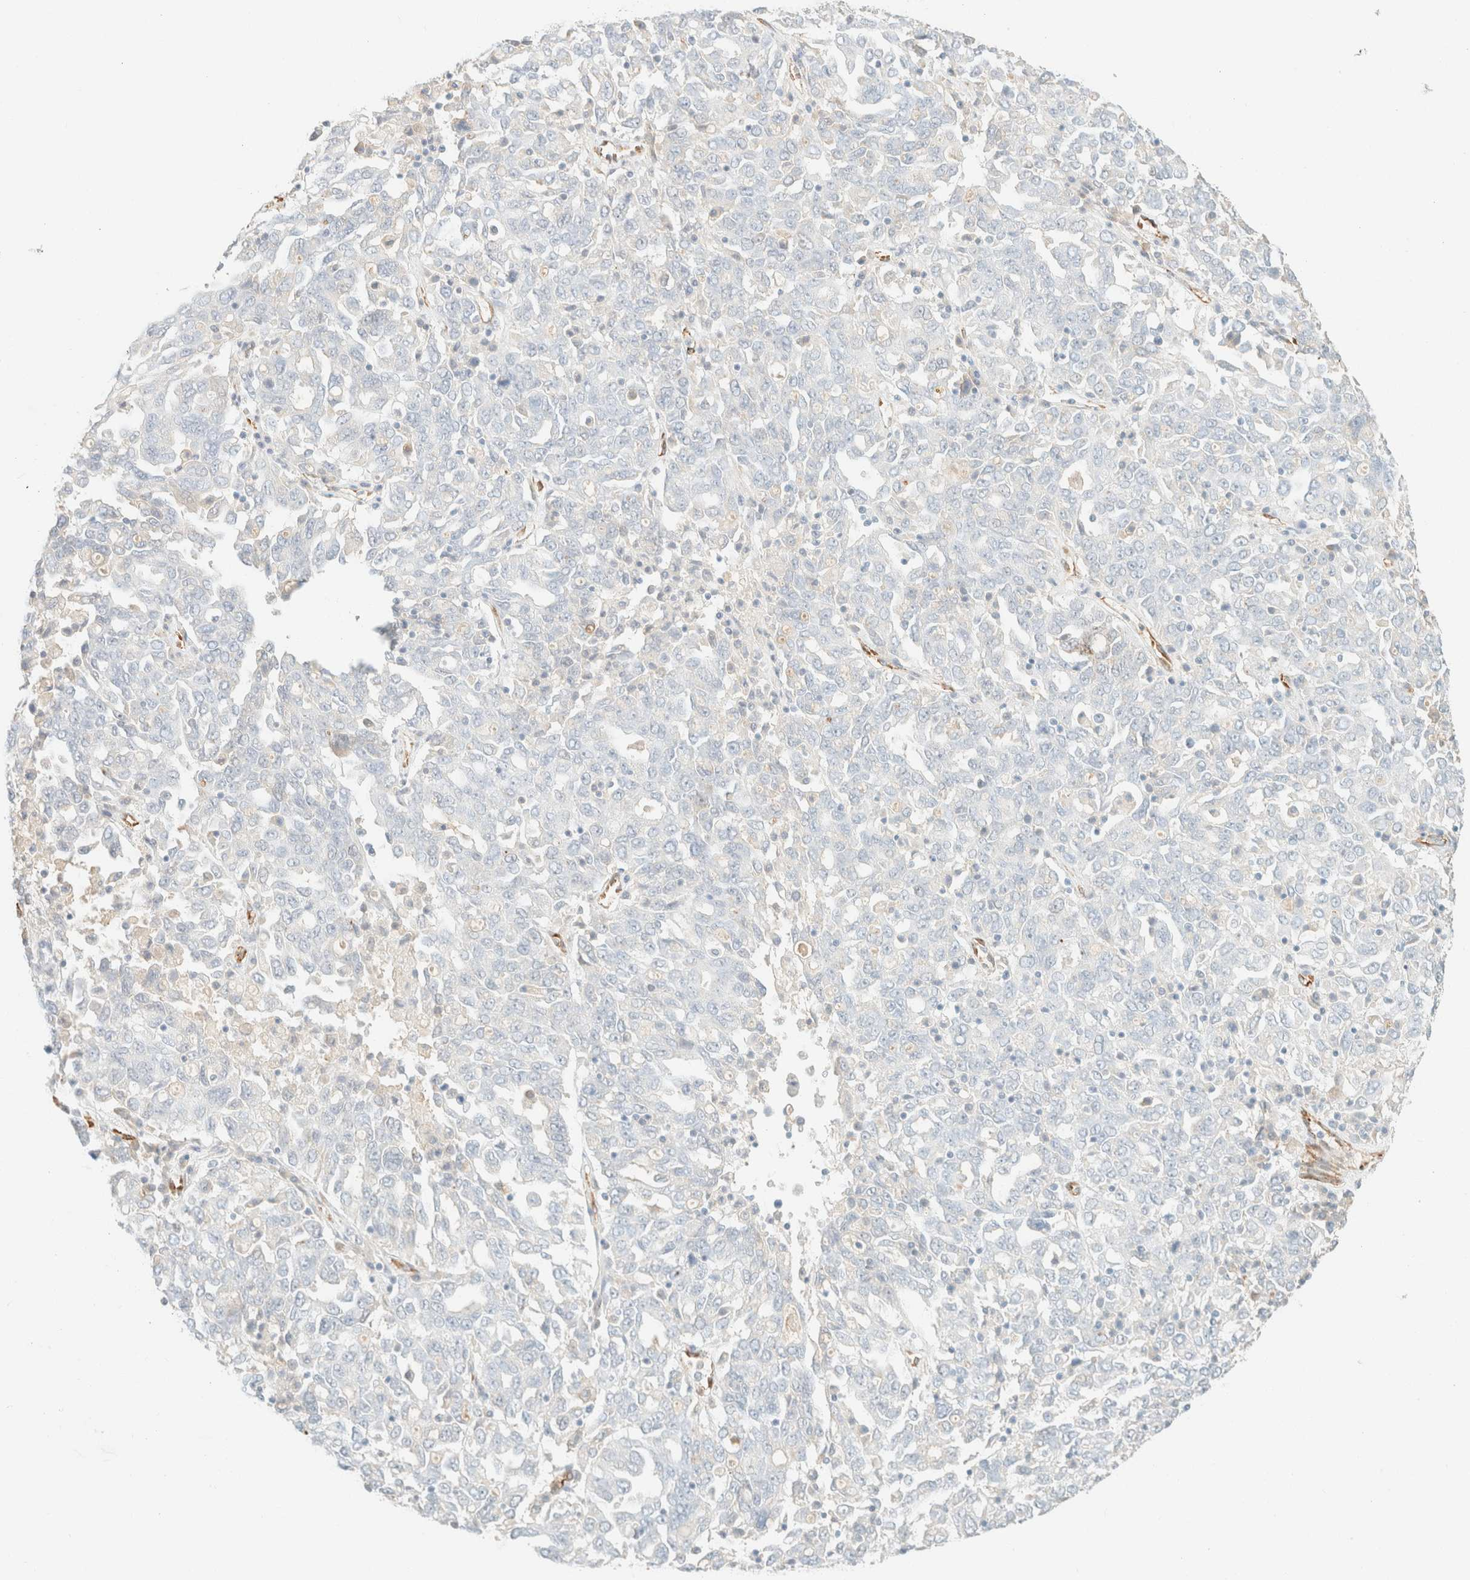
{"staining": {"intensity": "negative", "quantity": "none", "location": "none"}, "tissue": "ovarian cancer", "cell_type": "Tumor cells", "image_type": "cancer", "snomed": [{"axis": "morphology", "description": "Carcinoma, endometroid"}, {"axis": "topography", "description": "Ovary"}], "caption": "Immunohistochemistry (IHC) micrograph of ovarian cancer stained for a protein (brown), which displays no expression in tumor cells. (DAB (3,3'-diaminobenzidine) IHC, high magnification).", "gene": "SPARCL1", "patient": {"sex": "female", "age": 62}}